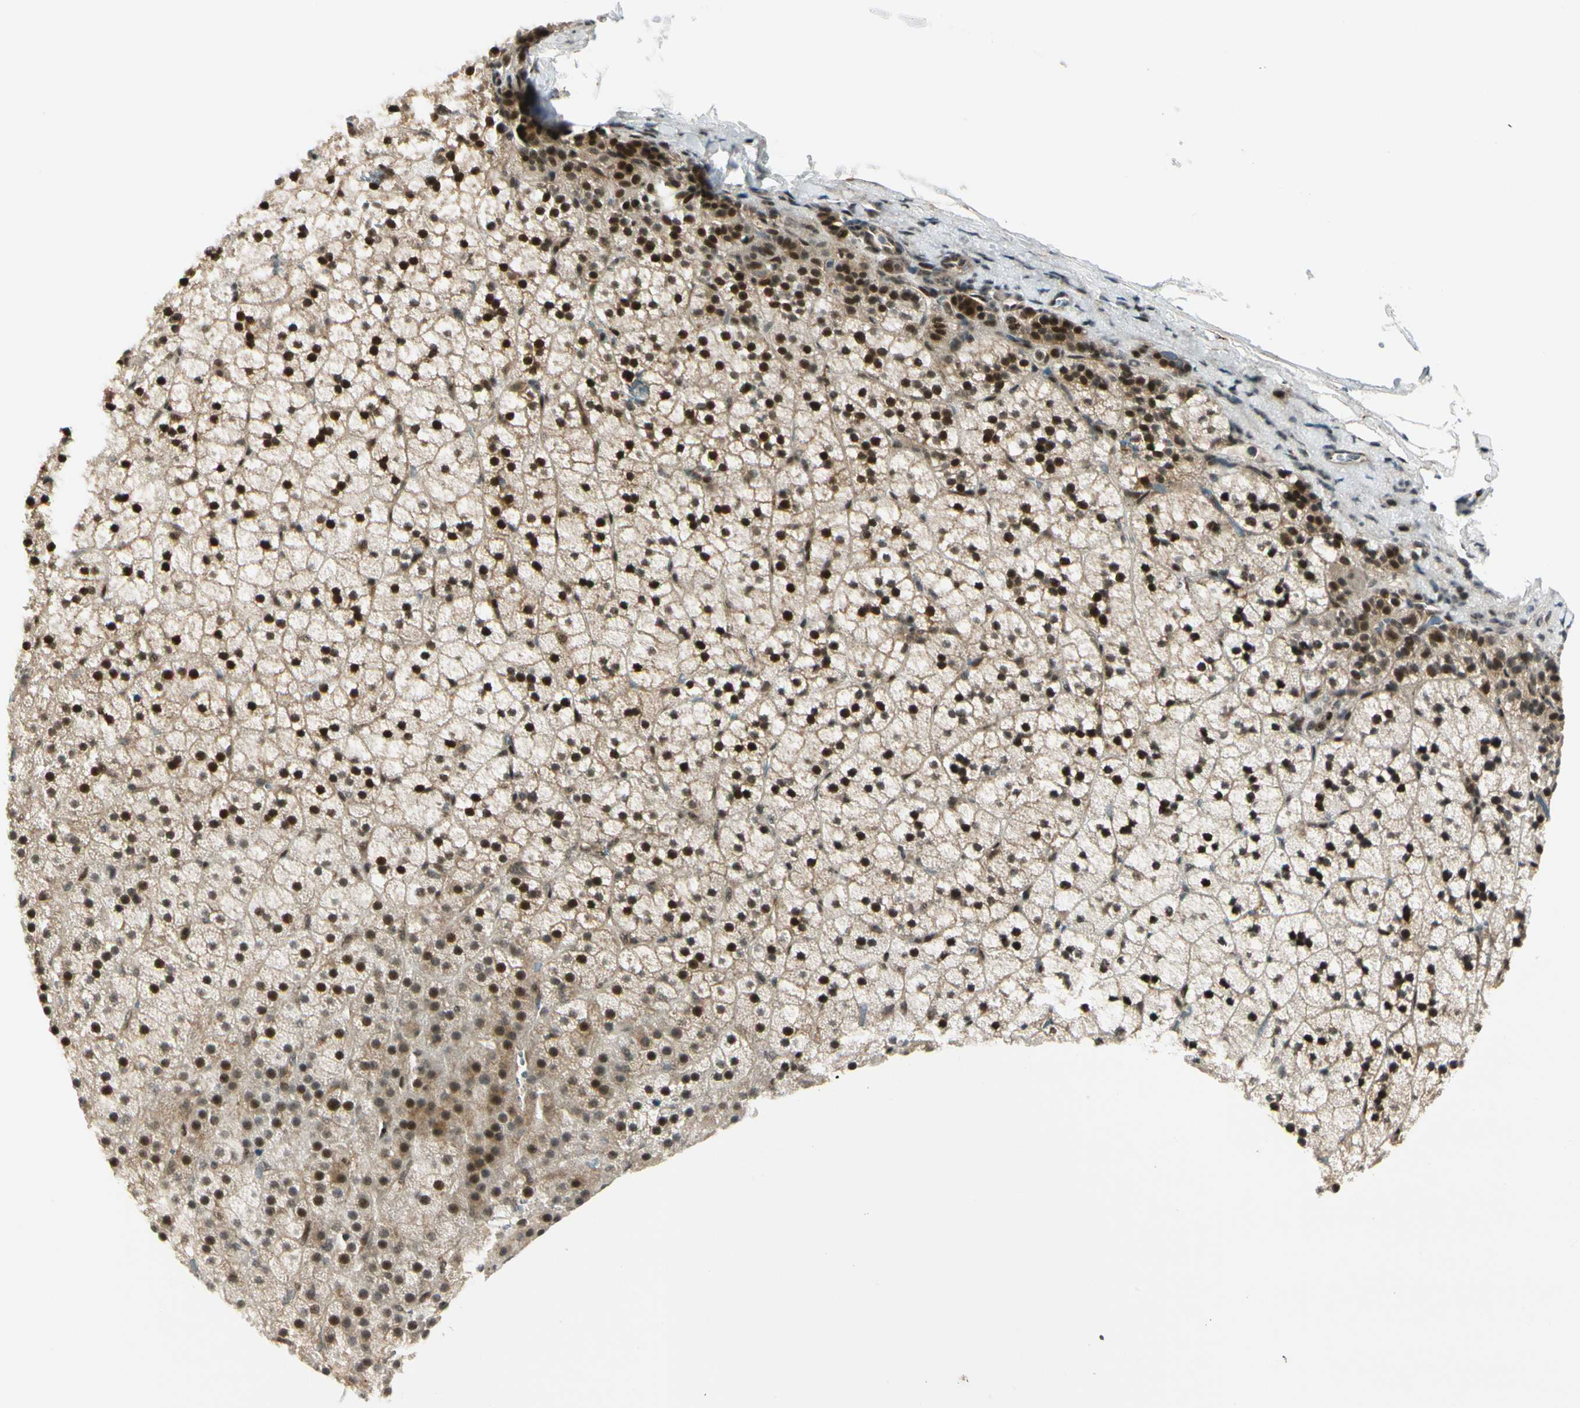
{"staining": {"intensity": "strong", "quantity": ">75%", "location": "cytoplasmic/membranous,nuclear"}, "tissue": "adrenal gland", "cell_type": "Glandular cells", "image_type": "normal", "snomed": [{"axis": "morphology", "description": "Normal tissue, NOS"}, {"axis": "topography", "description": "Adrenal gland"}], "caption": "Protein analysis of benign adrenal gland reveals strong cytoplasmic/membranous,nuclear staining in approximately >75% of glandular cells. (Brightfield microscopy of DAB IHC at high magnification).", "gene": "DAXX", "patient": {"sex": "male", "age": 35}}